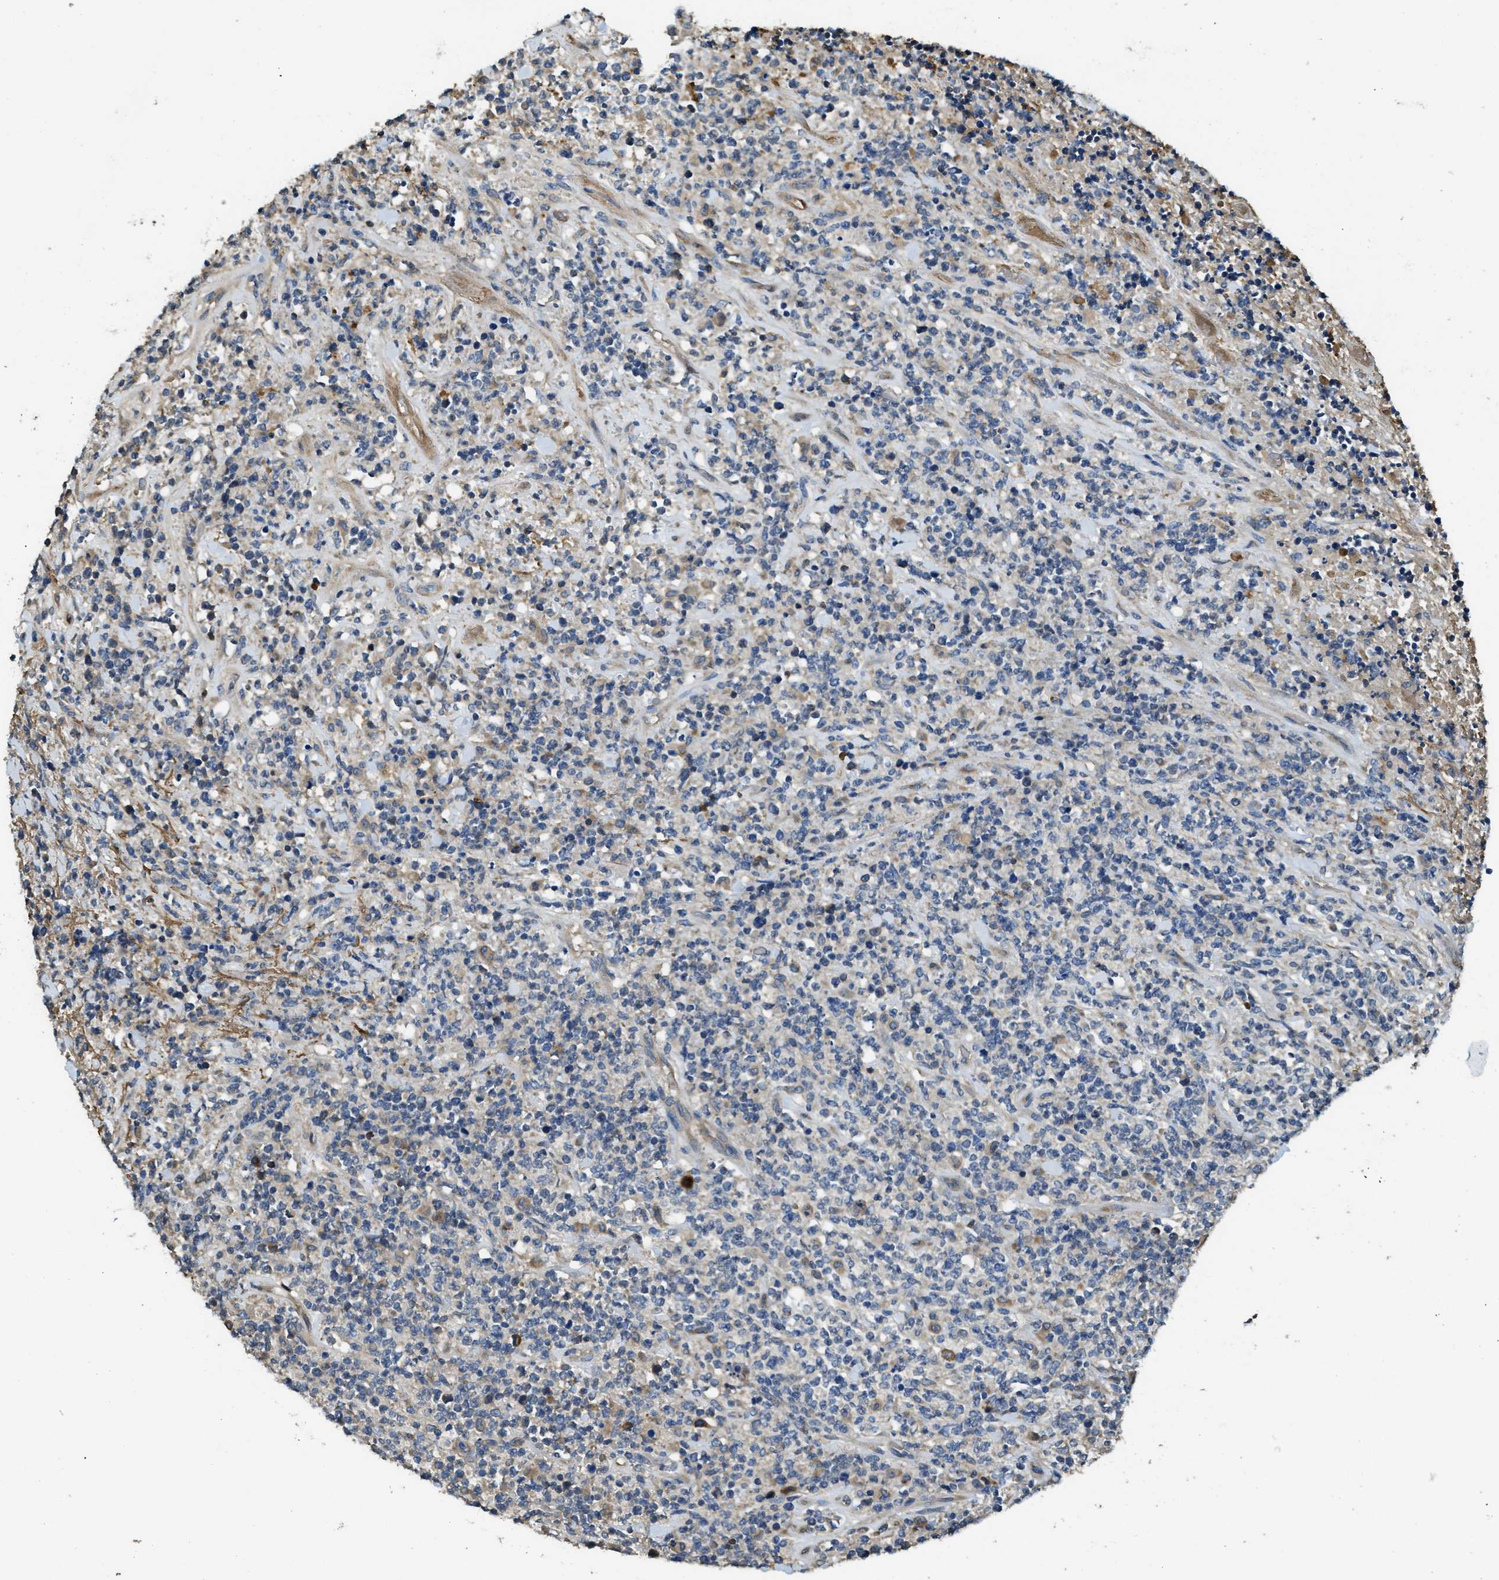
{"staining": {"intensity": "negative", "quantity": "none", "location": "none"}, "tissue": "lymphoma", "cell_type": "Tumor cells", "image_type": "cancer", "snomed": [{"axis": "morphology", "description": "Malignant lymphoma, non-Hodgkin's type, High grade"}, {"axis": "topography", "description": "Soft tissue"}], "caption": "High power microscopy micrograph of an immunohistochemistry histopathology image of lymphoma, revealing no significant staining in tumor cells.", "gene": "RIPK2", "patient": {"sex": "male", "age": 18}}